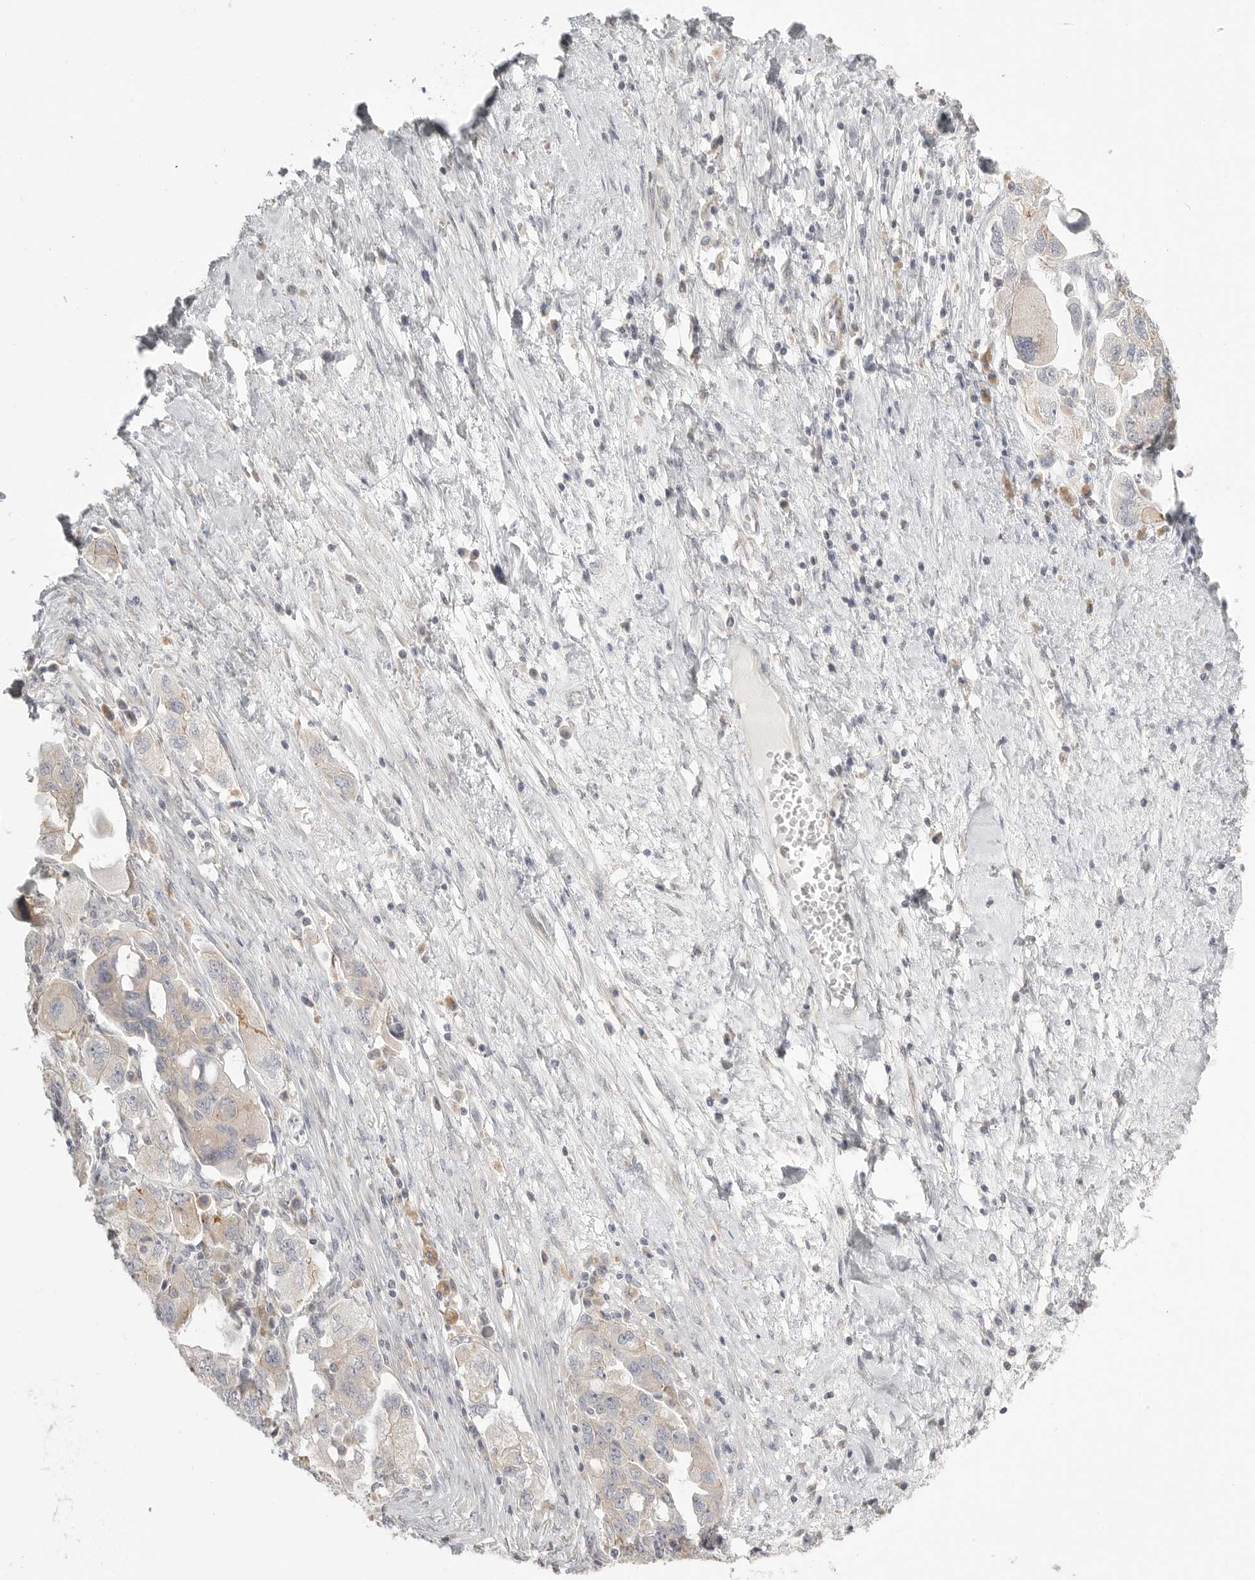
{"staining": {"intensity": "weak", "quantity": "<25%", "location": "cytoplasmic/membranous"}, "tissue": "ovarian cancer", "cell_type": "Tumor cells", "image_type": "cancer", "snomed": [{"axis": "morphology", "description": "Carcinoma, NOS"}, {"axis": "morphology", "description": "Cystadenocarcinoma, serous, NOS"}, {"axis": "topography", "description": "Ovary"}], "caption": "A micrograph of human ovarian cancer is negative for staining in tumor cells.", "gene": "STAB2", "patient": {"sex": "female", "age": 69}}